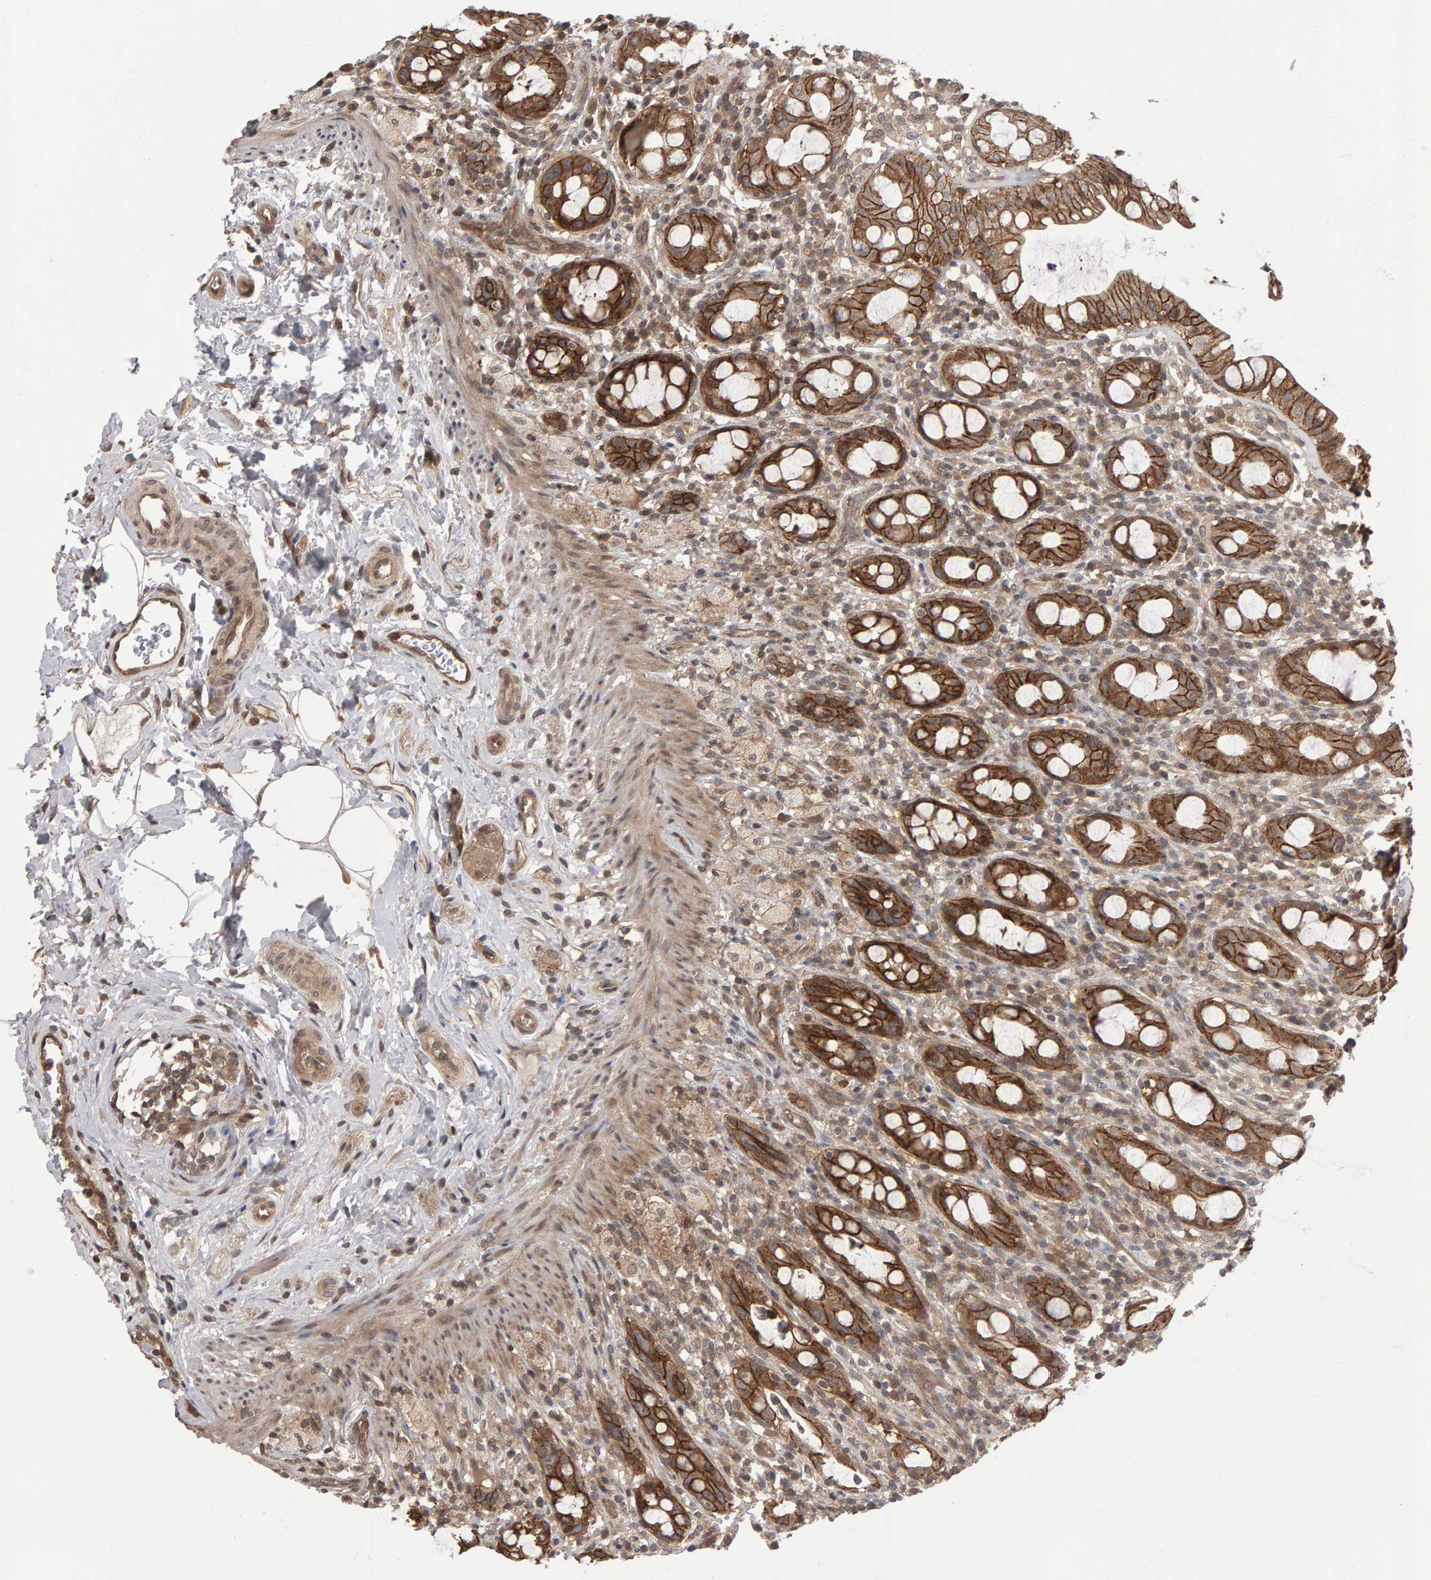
{"staining": {"intensity": "moderate", "quantity": ">75%", "location": "cytoplasmic/membranous"}, "tissue": "rectum", "cell_type": "Glandular cells", "image_type": "normal", "snomed": [{"axis": "morphology", "description": "Normal tissue, NOS"}, {"axis": "topography", "description": "Rectum"}], "caption": "Brown immunohistochemical staining in unremarkable human rectum exhibits moderate cytoplasmic/membranous expression in approximately >75% of glandular cells.", "gene": "SCRIB", "patient": {"sex": "male", "age": 44}}